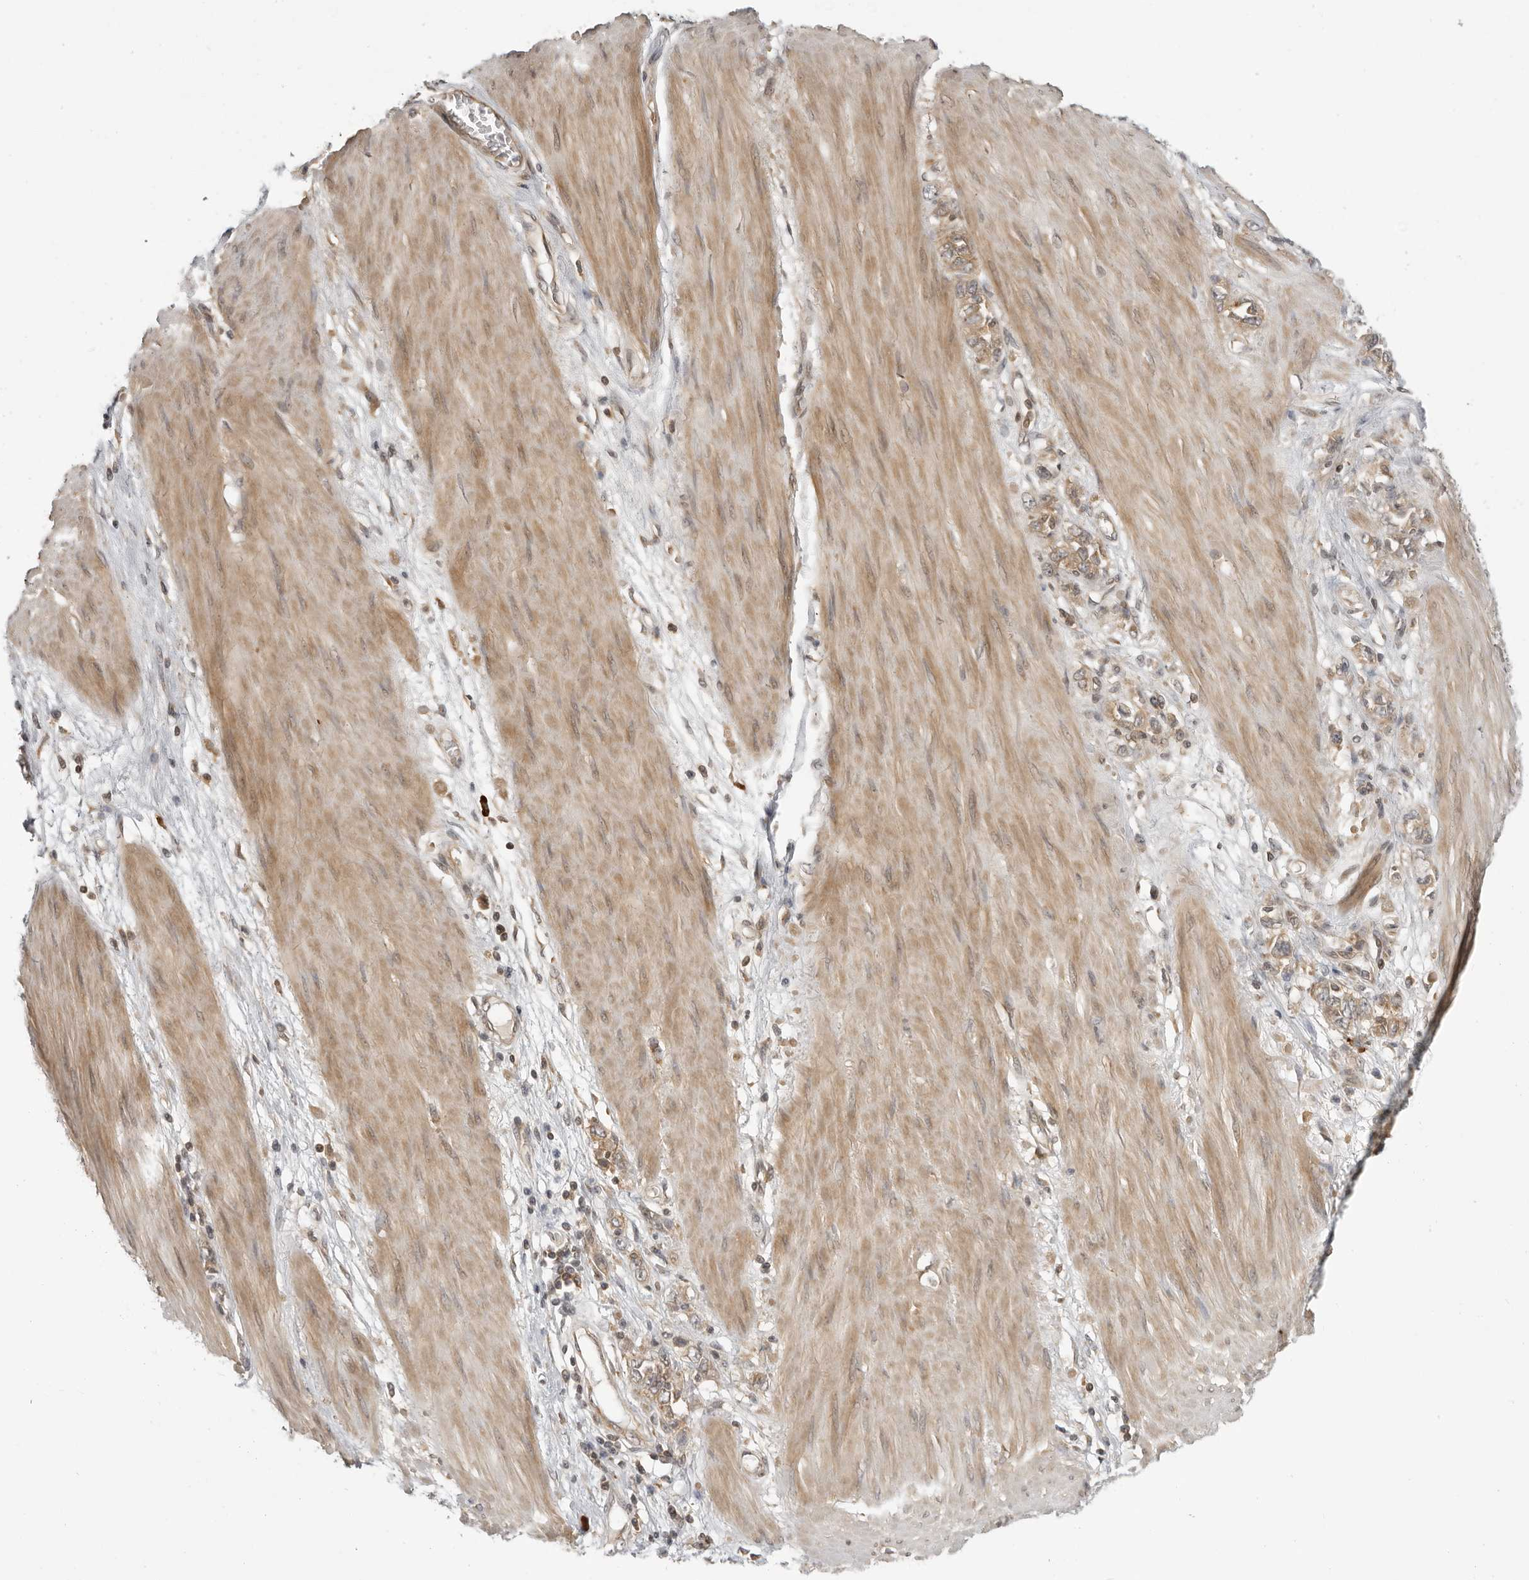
{"staining": {"intensity": "weak", "quantity": ">75%", "location": "cytoplasmic/membranous"}, "tissue": "stomach cancer", "cell_type": "Tumor cells", "image_type": "cancer", "snomed": [{"axis": "morphology", "description": "Adenocarcinoma, NOS"}, {"axis": "topography", "description": "Stomach"}], "caption": "Immunohistochemistry (IHC) (DAB (3,3'-diaminobenzidine)) staining of human stomach cancer exhibits weak cytoplasmic/membranous protein staining in about >75% of tumor cells.", "gene": "PRRC2A", "patient": {"sex": "female", "age": 76}}